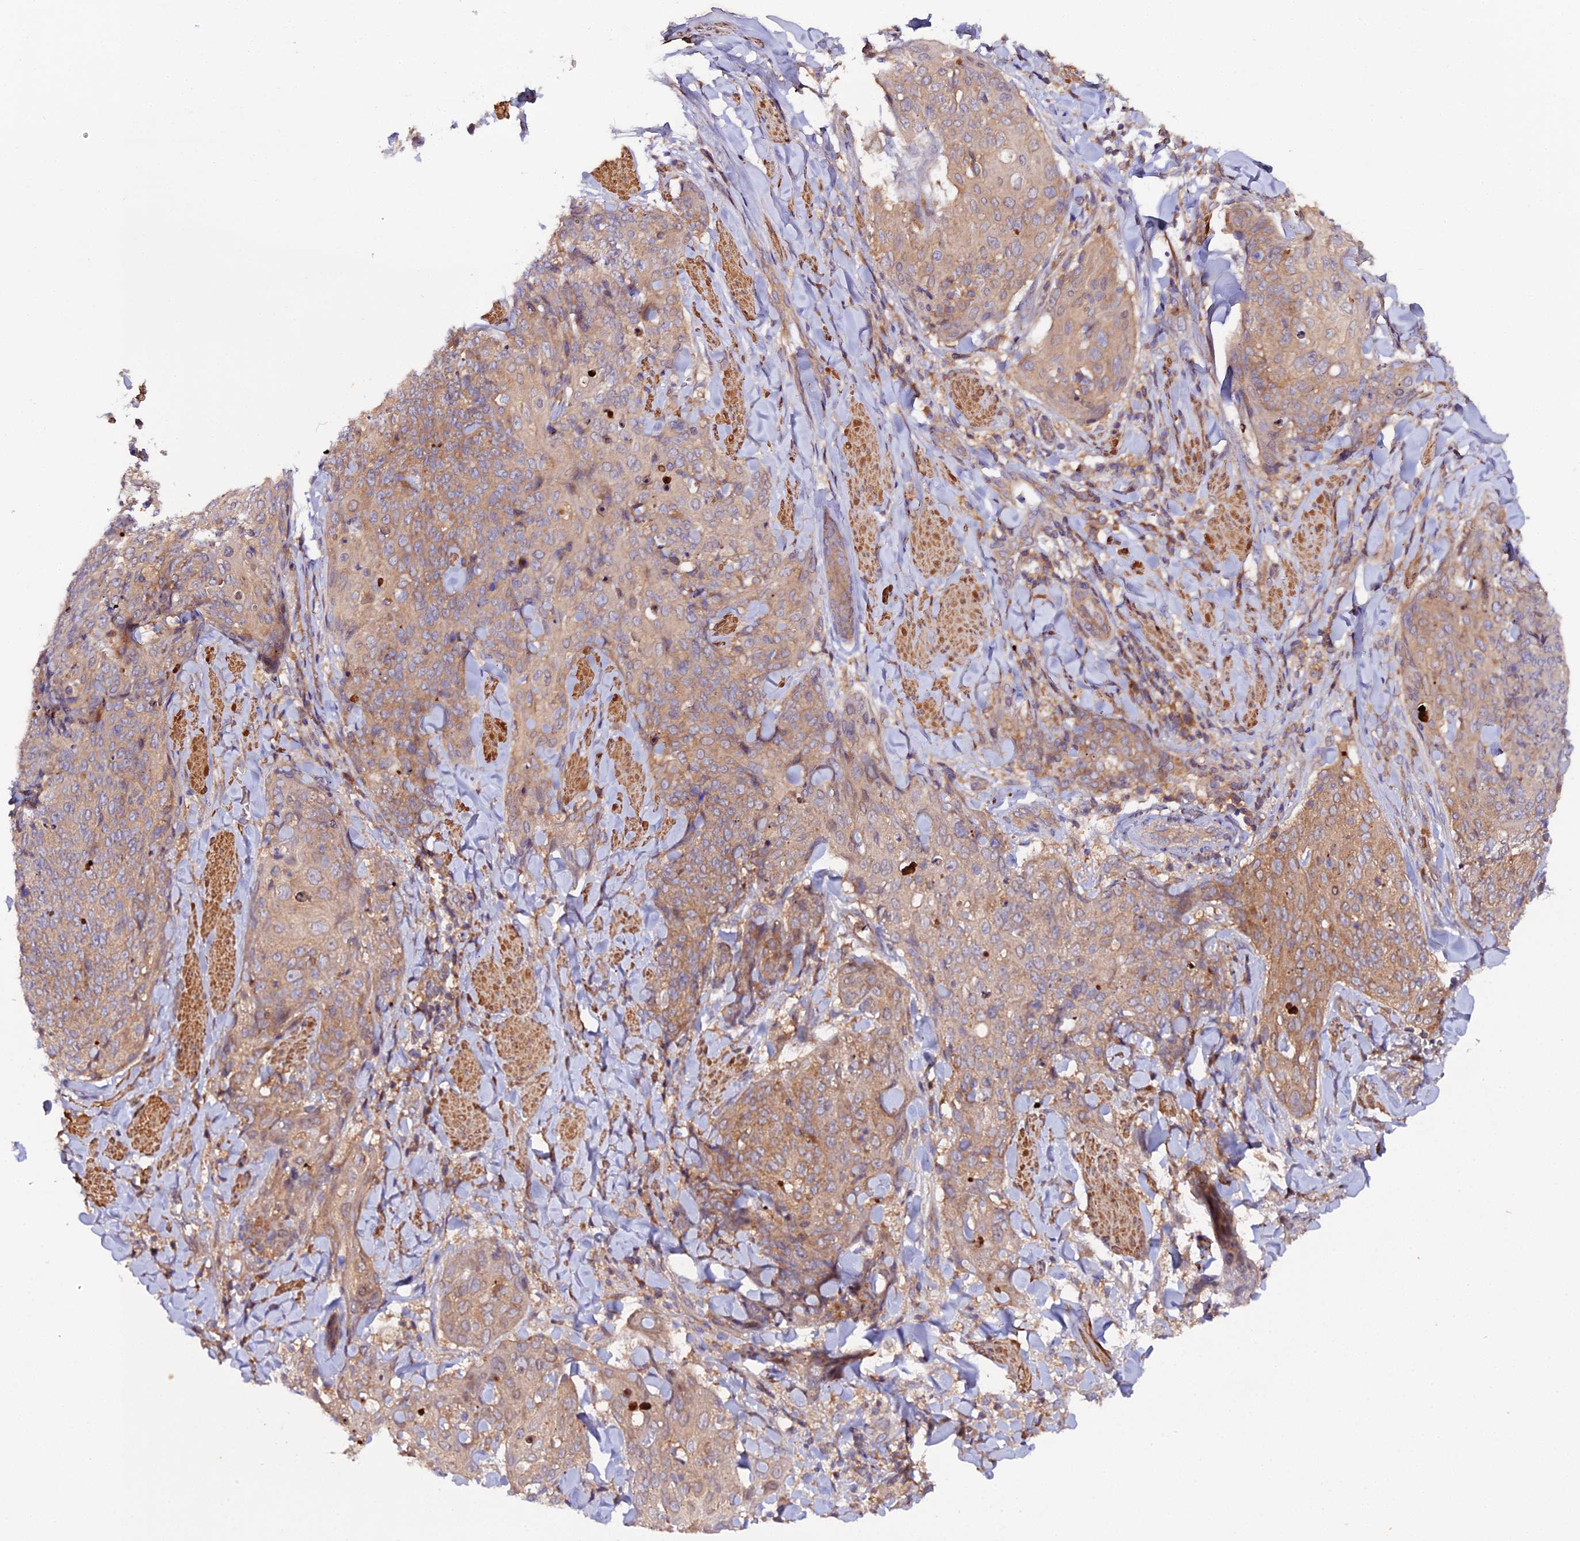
{"staining": {"intensity": "moderate", "quantity": "25%-75%", "location": "cytoplasmic/membranous"}, "tissue": "skin cancer", "cell_type": "Tumor cells", "image_type": "cancer", "snomed": [{"axis": "morphology", "description": "Squamous cell carcinoma, NOS"}, {"axis": "topography", "description": "Skin"}, {"axis": "topography", "description": "Vulva"}], "caption": "Moderate cytoplasmic/membranous positivity is identified in approximately 25%-75% of tumor cells in squamous cell carcinoma (skin).", "gene": "TRIM26", "patient": {"sex": "female", "age": 85}}